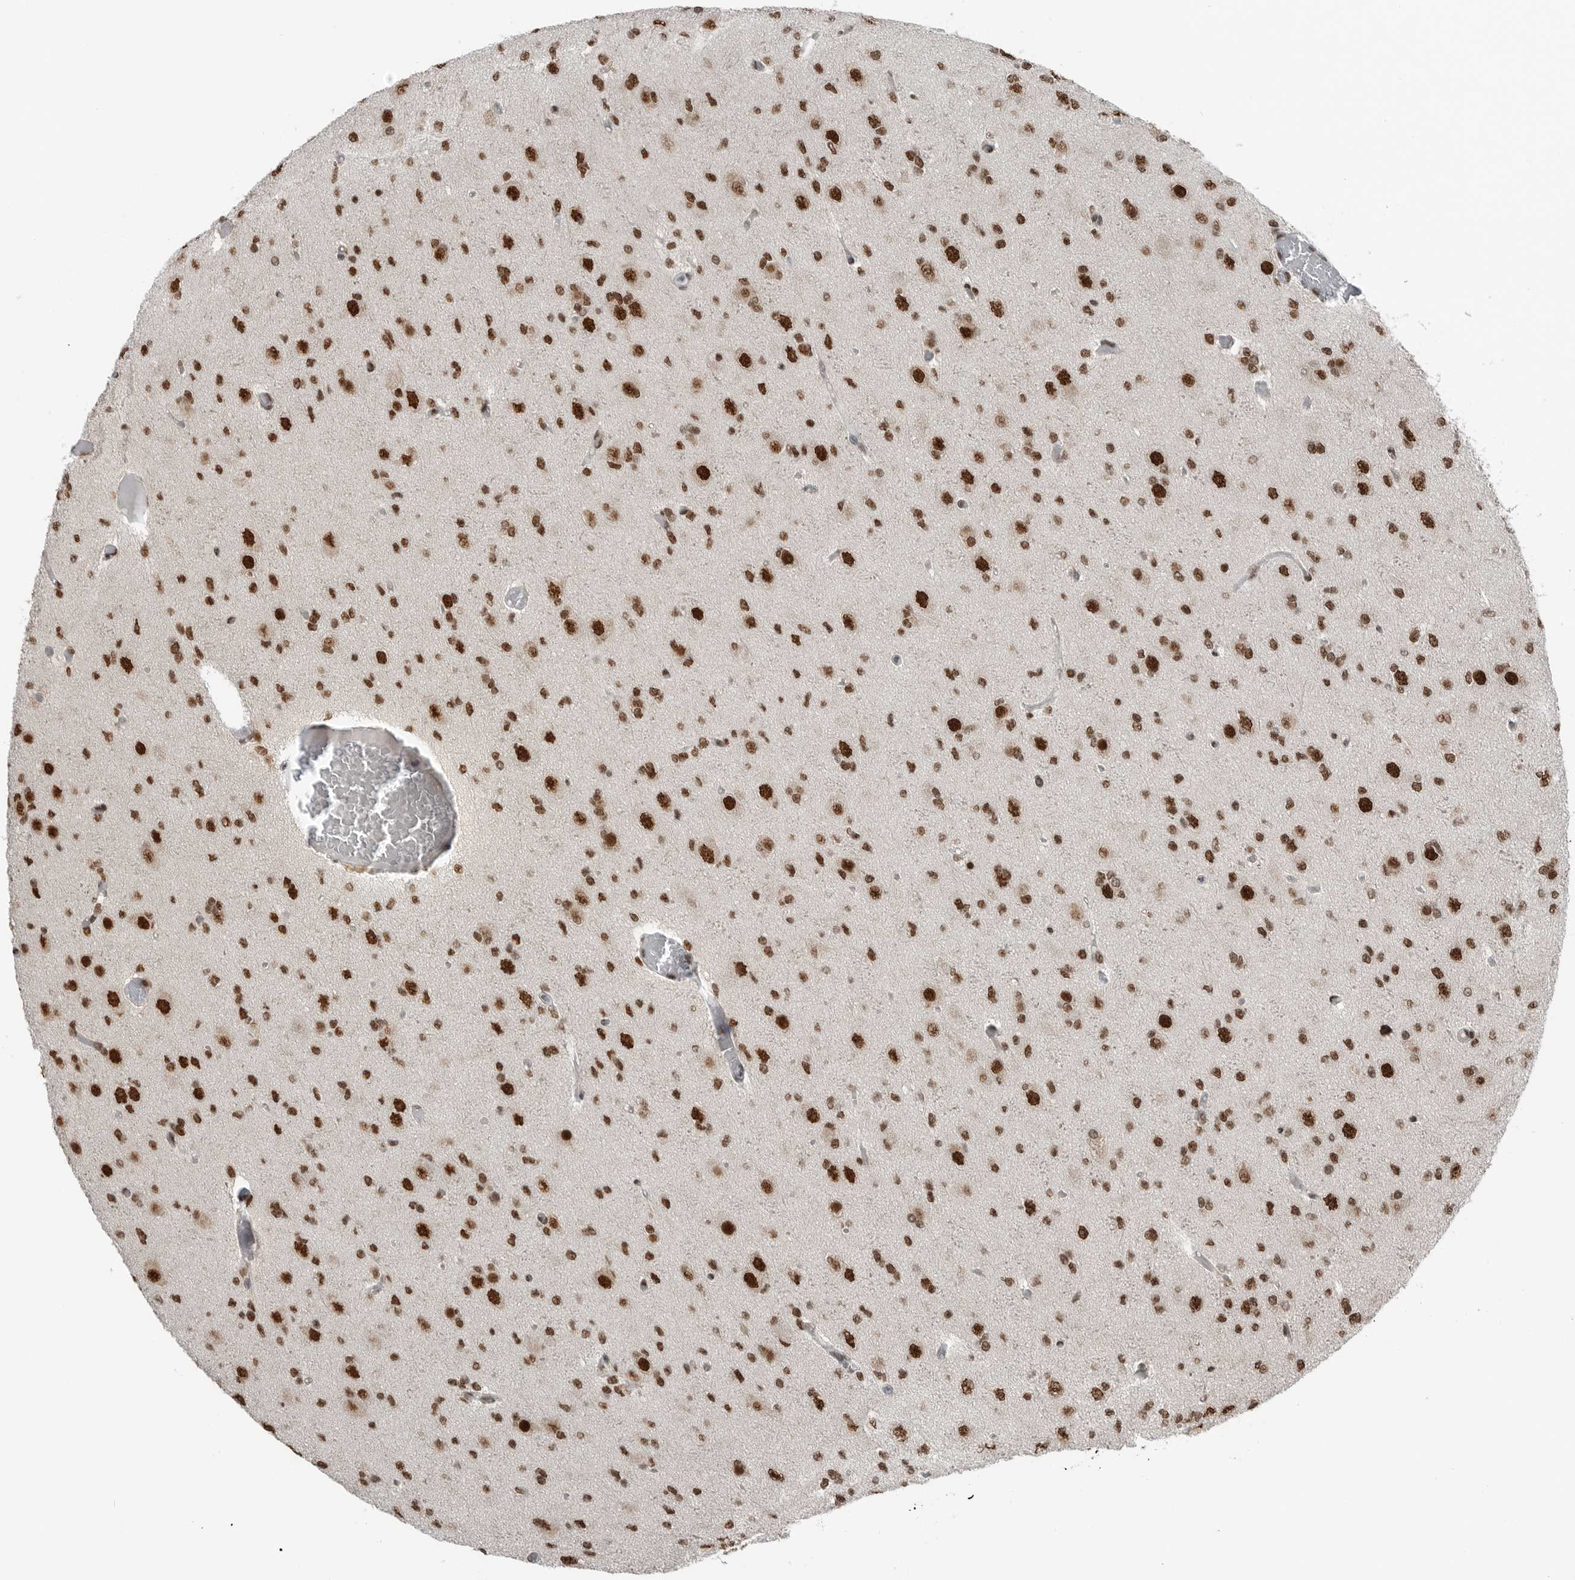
{"staining": {"intensity": "moderate", "quantity": ">75%", "location": "nuclear"}, "tissue": "glioma", "cell_type": "Tumor cells", "image_type": "cancer", "snomed": [{"axis": "morphology", "description": "Glioma, malignant, Low grade"}, {"axis": "topography", "description": "Brain"}], "caption": "Malignant low-grade glioma was stained to show a protein in brown. There is medium levels of moderate nuclear positivity in about >75% of tumor cells. (IHC, brightfield microscopy, high magnification).", "gene": "BLZF1", "patient": {"sex": "female", "age": 22}}